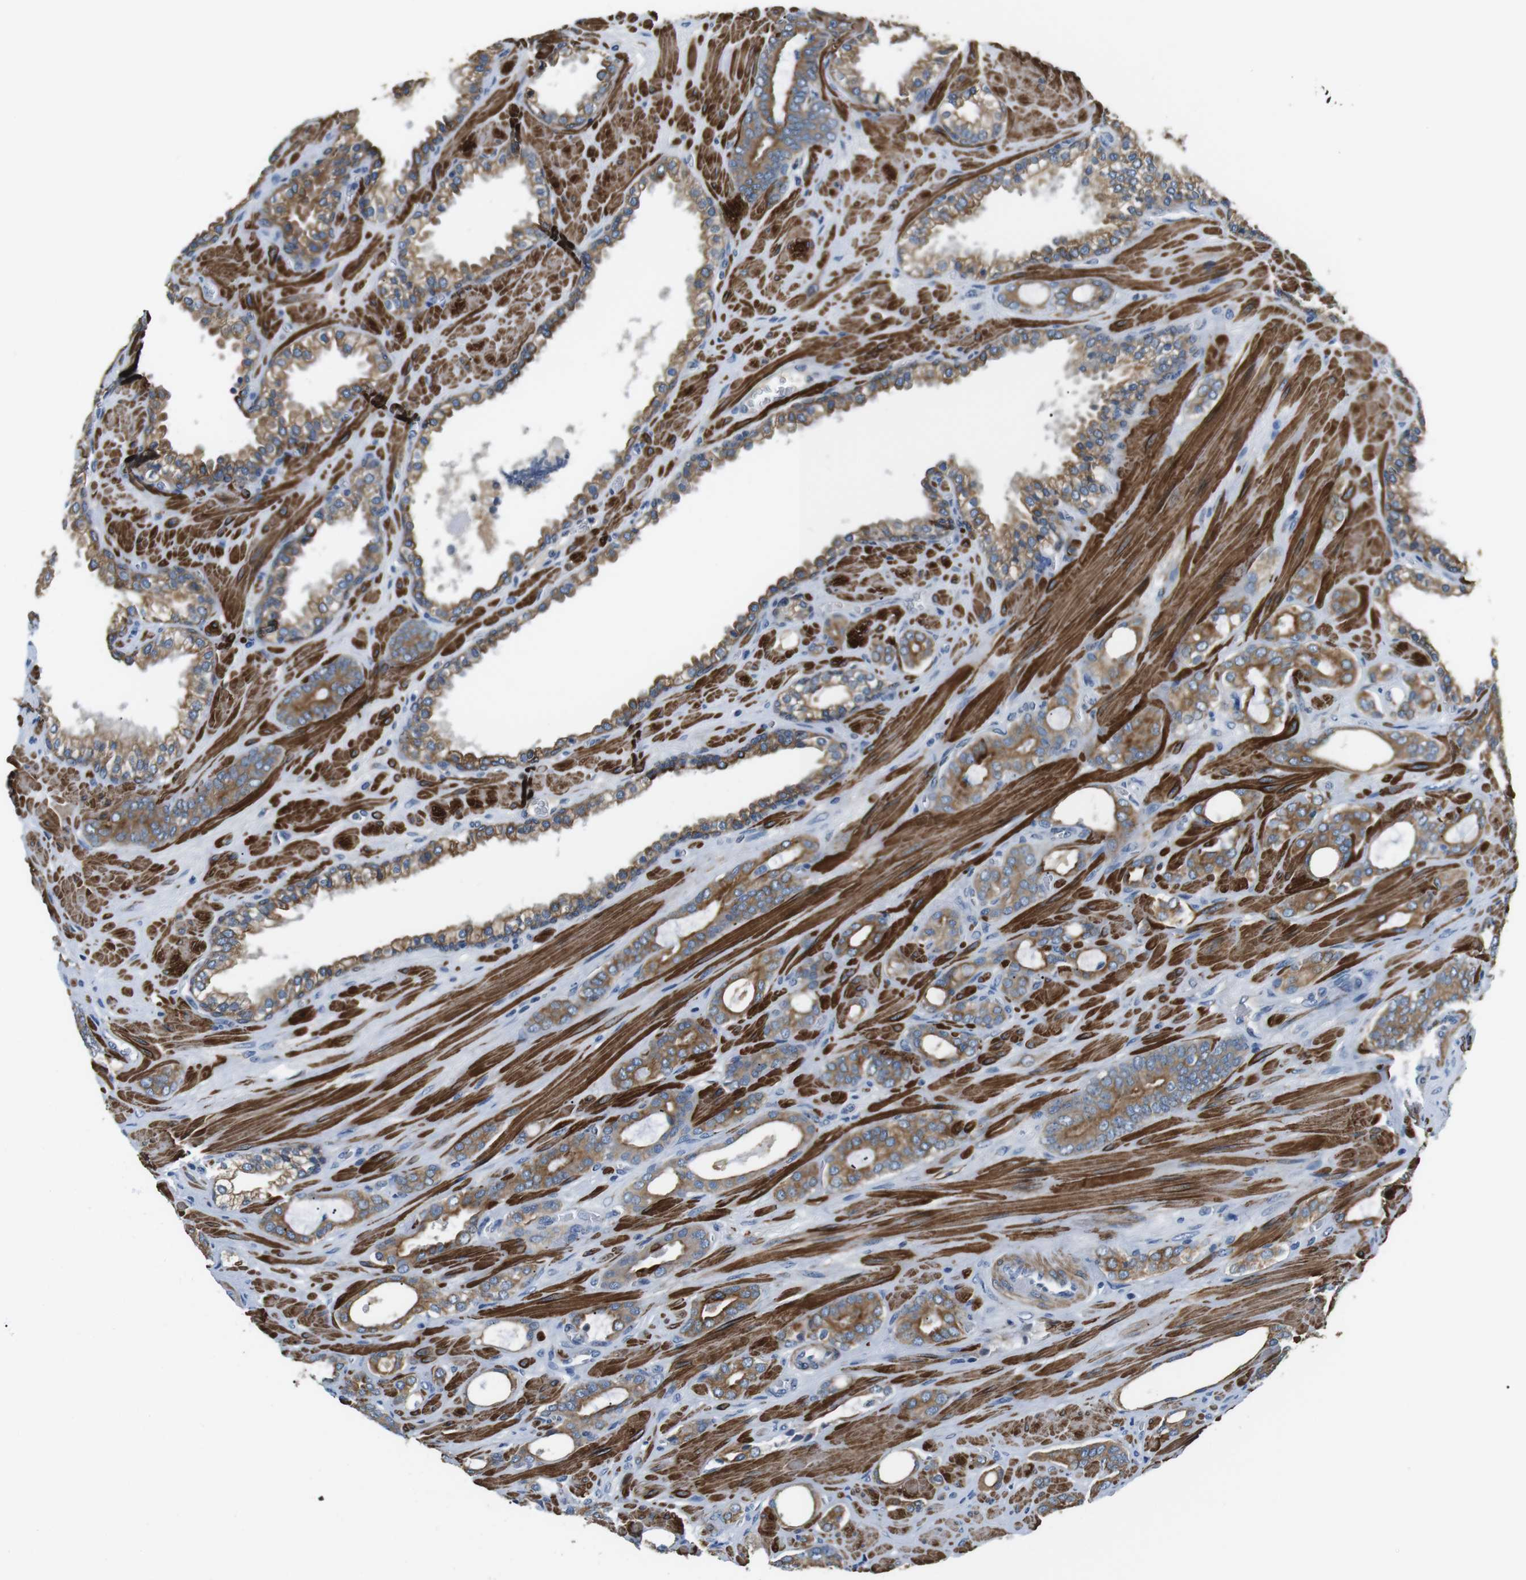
{"staining": {"intensity": "moderate", "quantity": ">75%", "location": "cytoplasmic/membranous"}, "tissue": "prostate cancer", "cell_type": "Tumor cells", "image_type": "cancer", "snomed": [{"axis": "morphology", "description": "Adenocarcinoma, Low grade"}, {"axis": "topography", "description": "Prostate"}], "caption": "Adenocarcinoma (low-grade) (prostate) stained for a protein shows moderate cytoplasmic/membranous positivity in tumor cells.", "gene": "UNC5CL", "patient": {"sex": "male", "age": 63}}